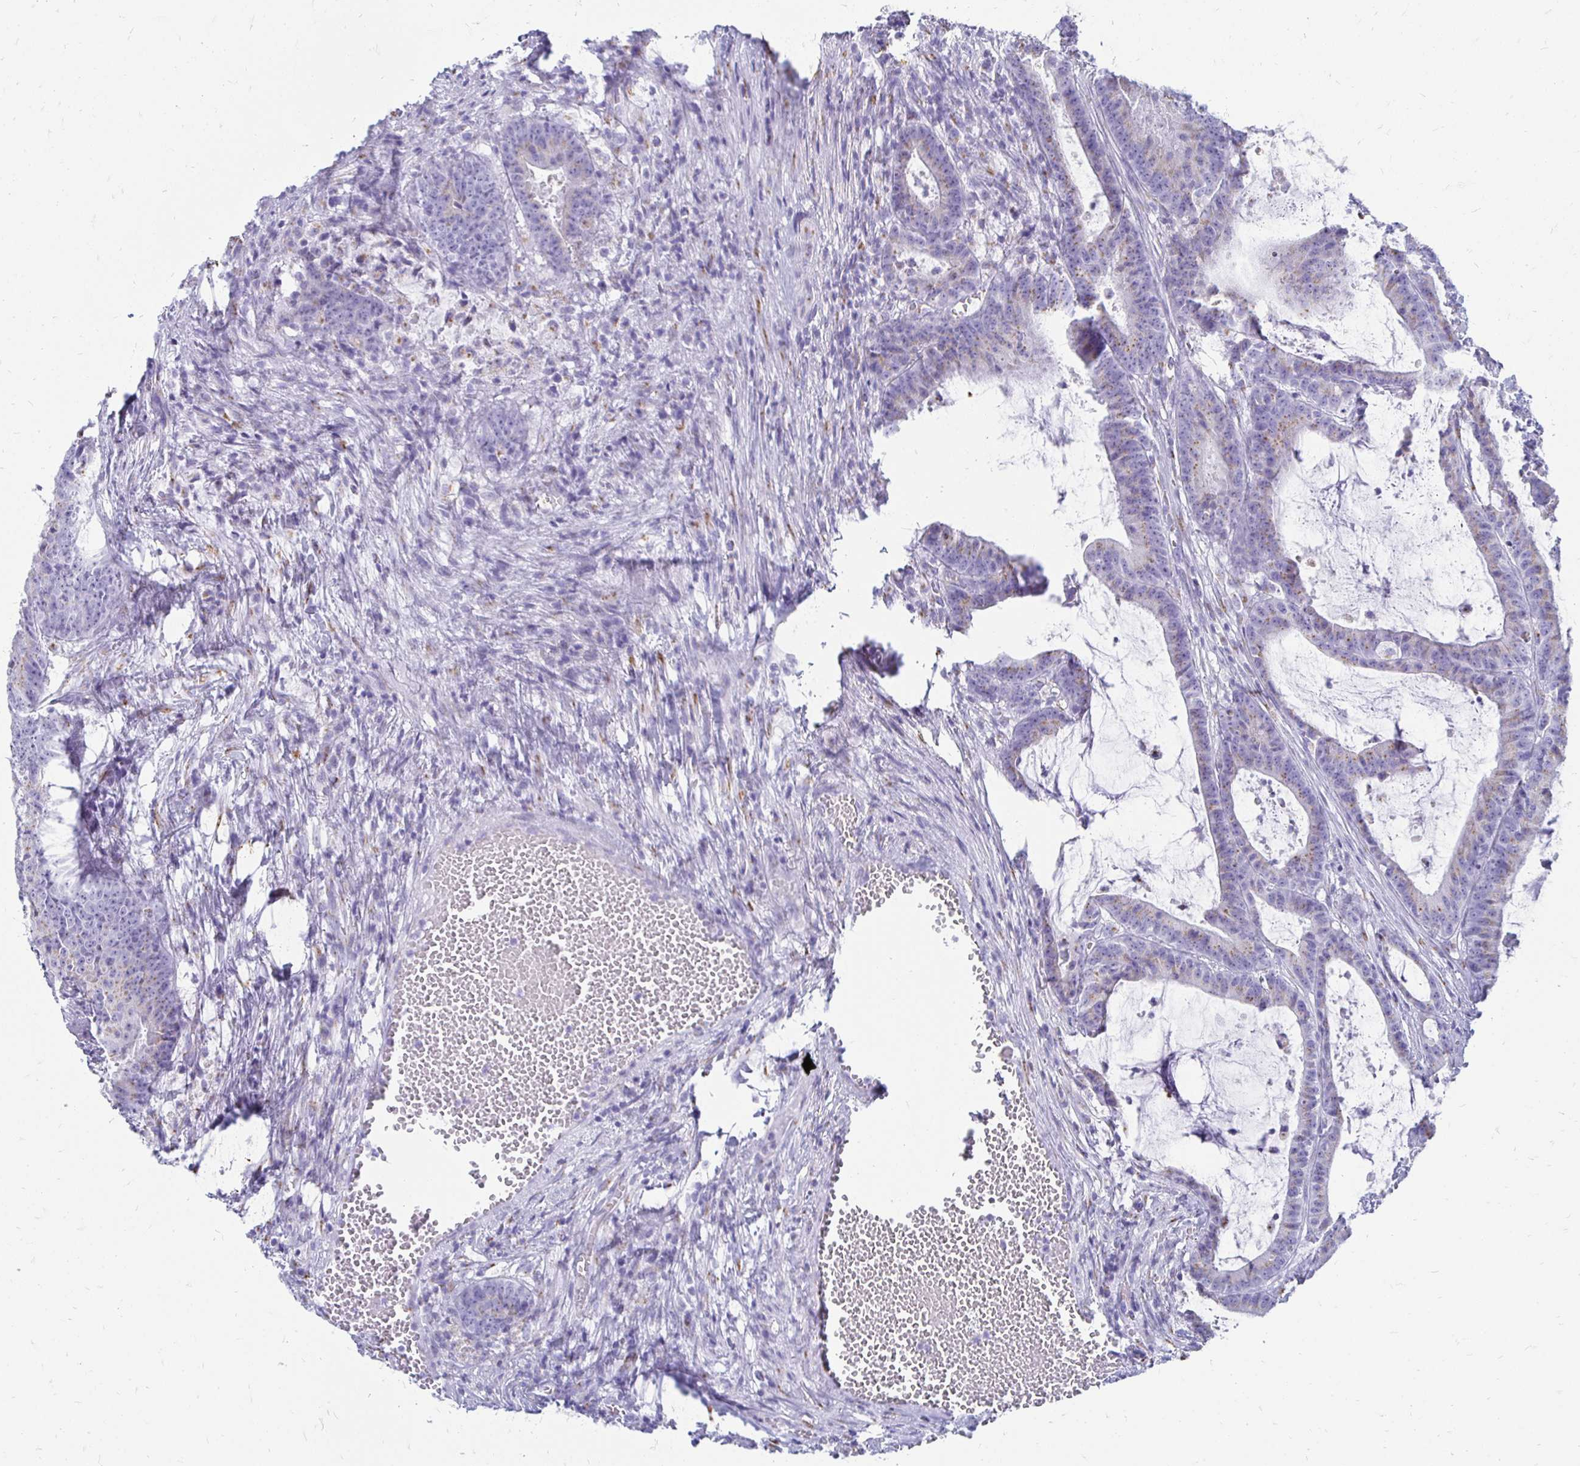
{"staining": {"intensity": "weak", "quantity": "25%-75%", "location": "cytoplasmic/membranous"}, "tissue": "colorectal cancer", "cell_type": "Tumor cells", "image_type": "cancer", "snomed": [{"axis": "morphology", "description": "Adenocarcinoma, NOS"}, {"axis": "topography", "description": "Colon"}], "caption": "A brown stain labels weak cytoplasmic/membranous expression of a protein in human colorectal cancer (adenocarcinoma) tumor cells.", "gene": "PAGE4", "patient": {"sex": "female", "age": 78}}